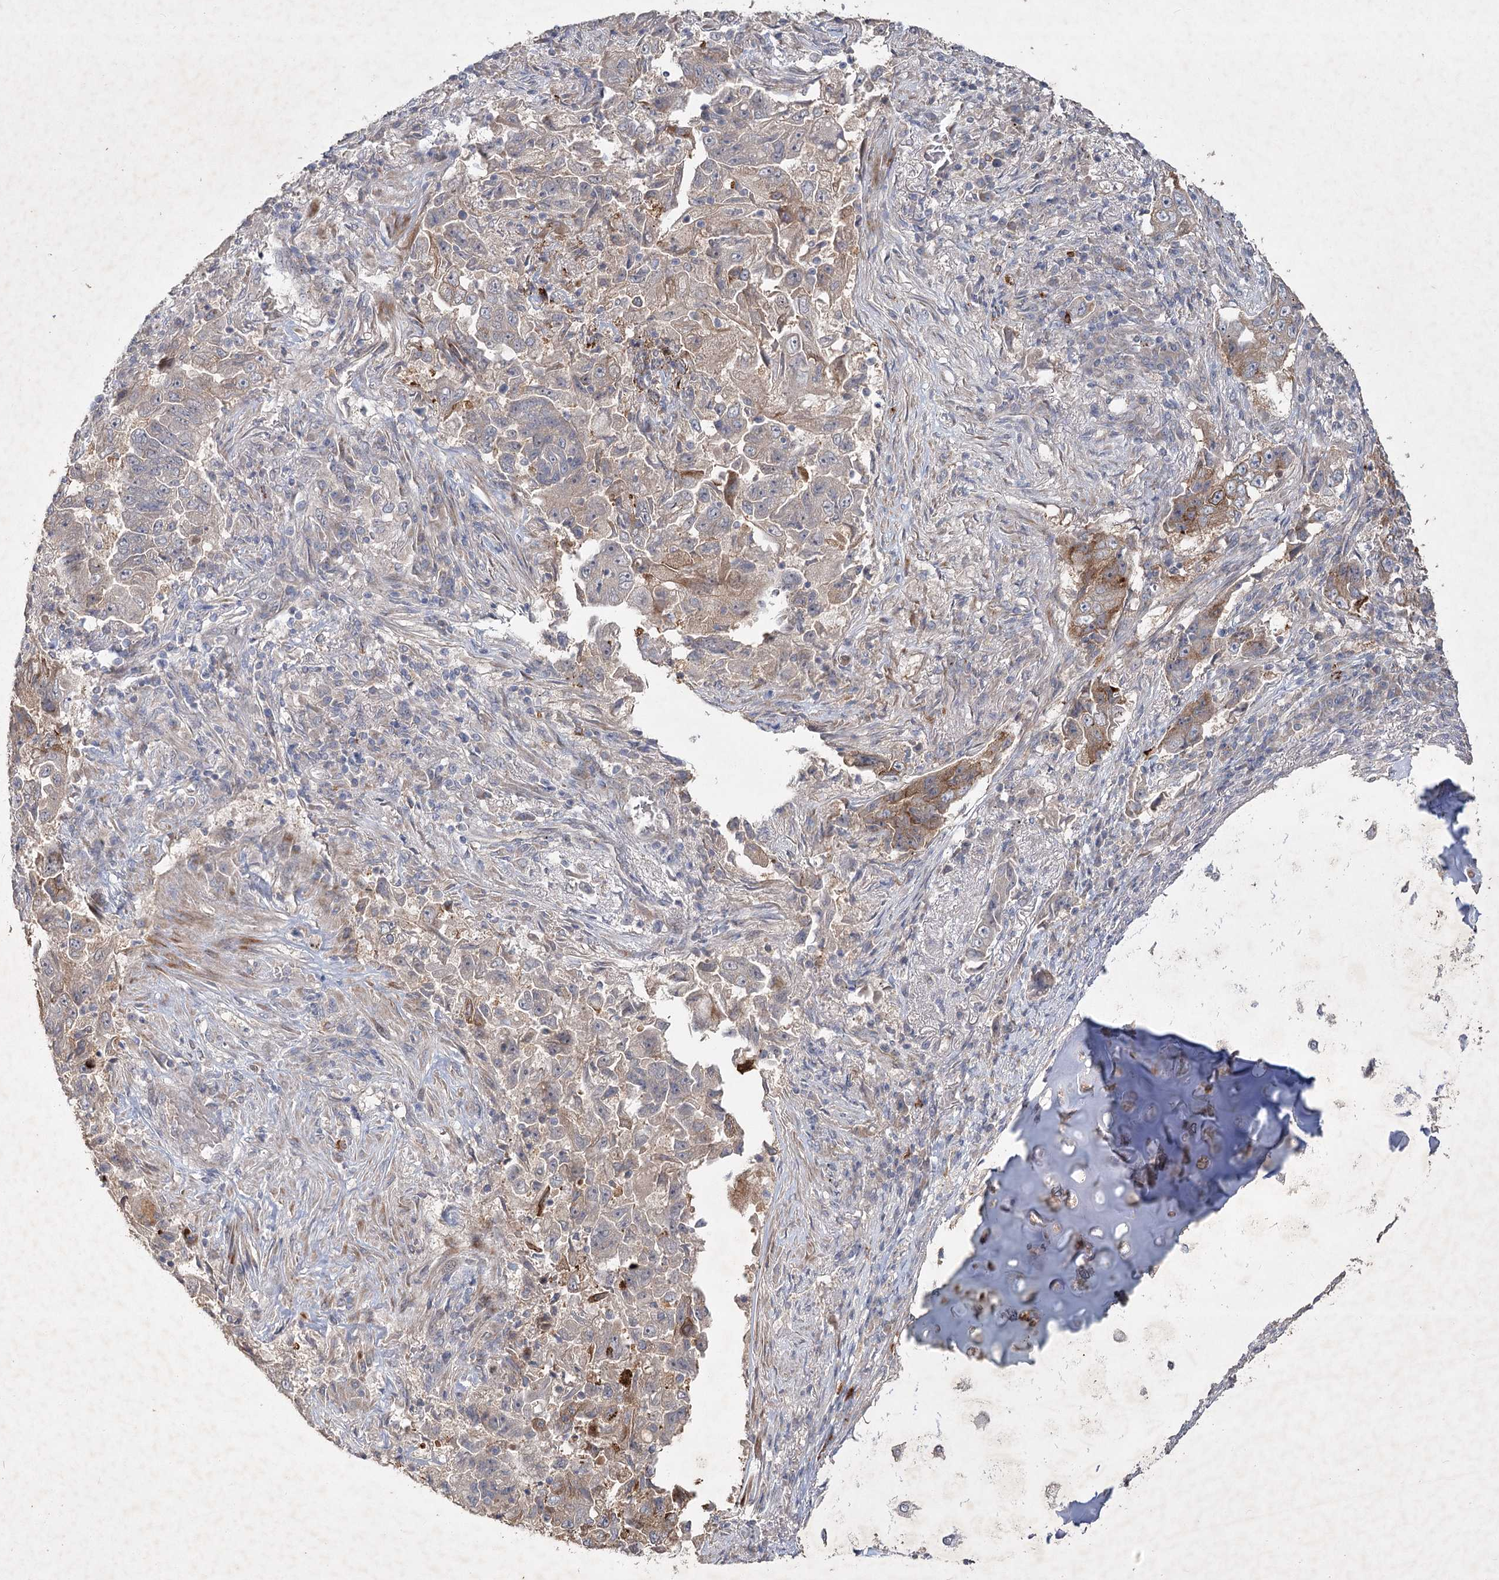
{"staining": {"intensity": "moderate", "quantity": "25%-75%", "location": "cytoplasmic/membranous"}, "tissue": "lung cancer", "cell_type": "Tumor cells", "image_type": "cancer", "snomed": [{"axis": "morphology", "description": "Adenocarcinoma, NOS"}, {"axis": "topography", "description": "Lung"}], "caption": "Protein expression analysis of adenocarcinoma (lung) demonstrates moderate cytoplasmic/membranous positivity in about 25%-75% of tumor cells.", "gene": "IRAK1BP1", "patient": {"sex": "female", "age": 51}}